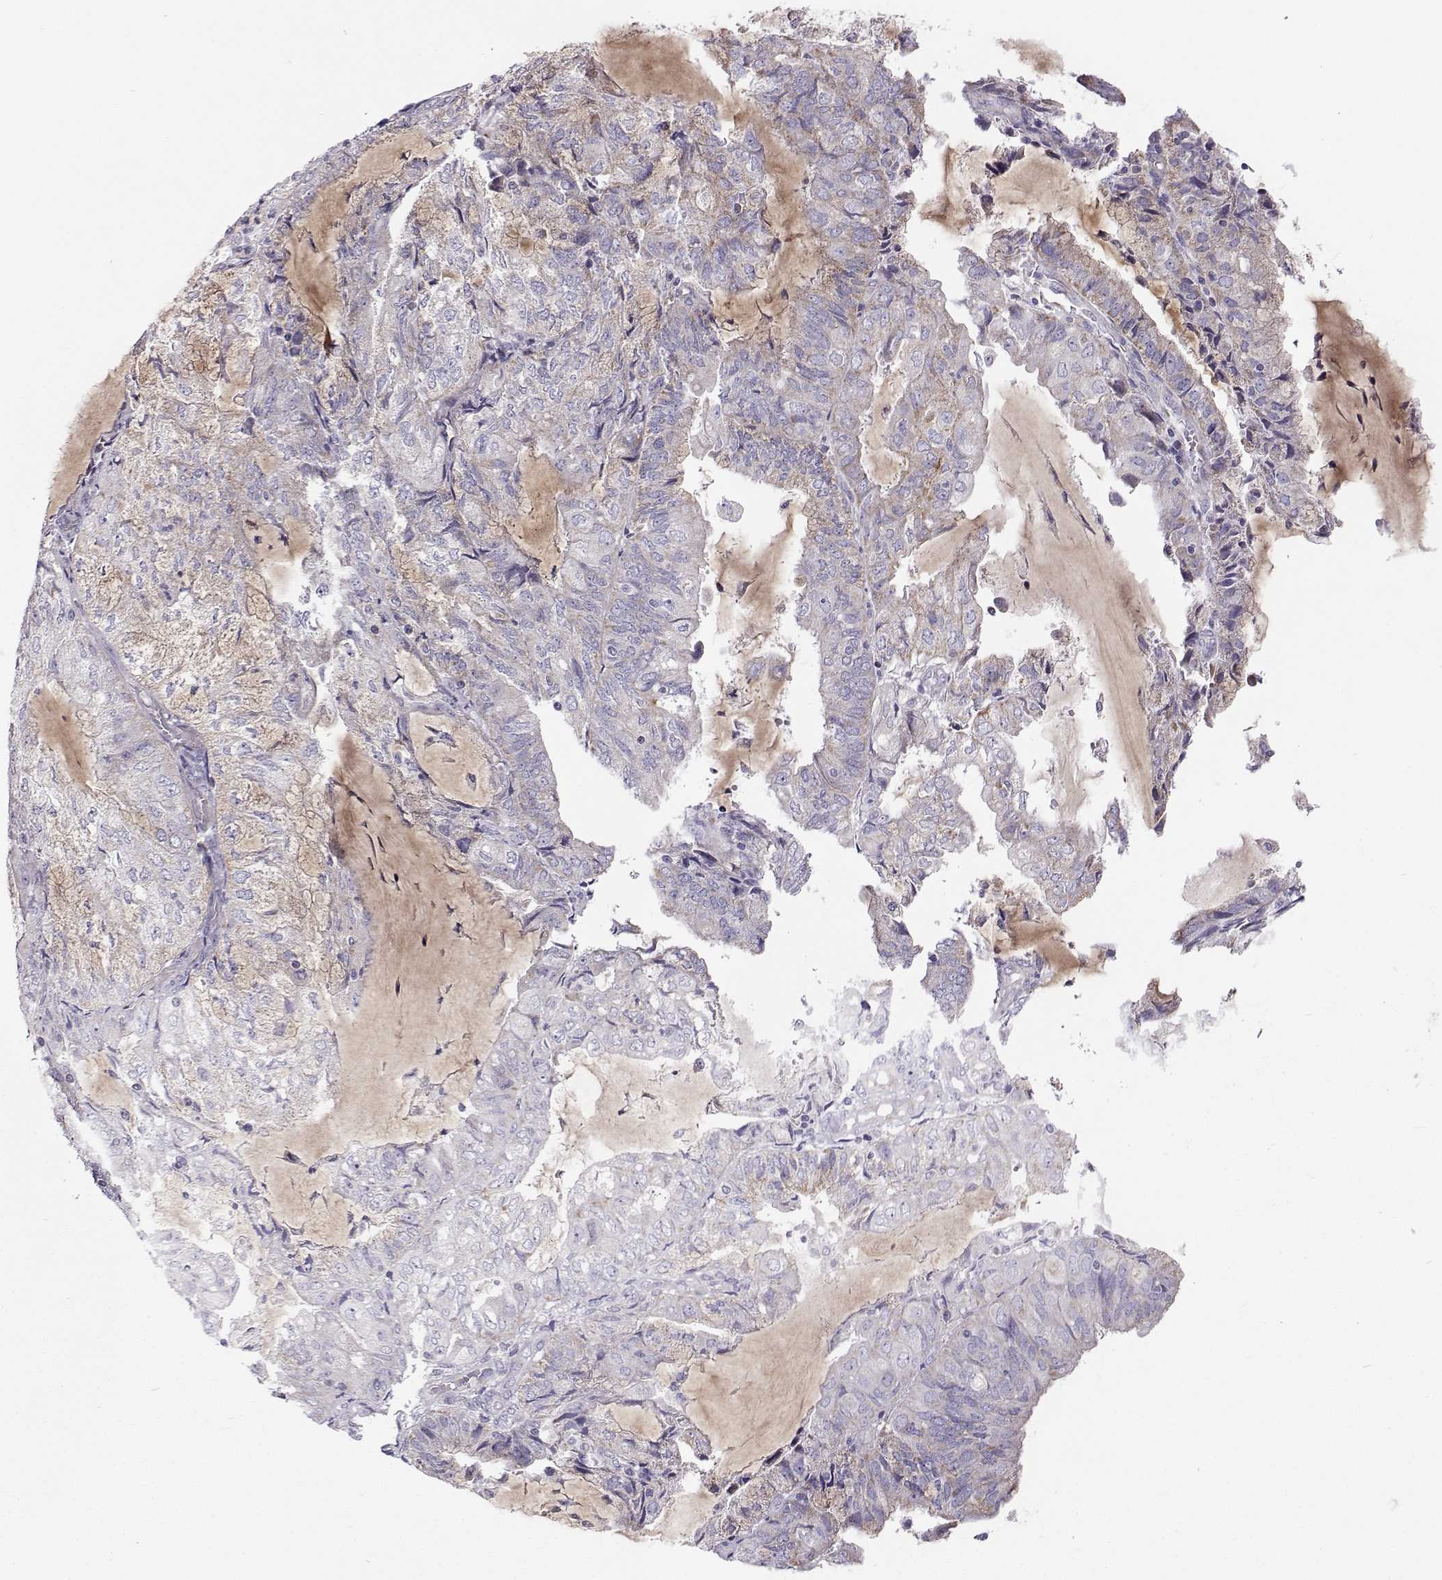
{"staining": {"intensity": "weak", "quantity": "<25%", "location": "cytoplasmic/membranous"}, "tissue": "endometrial cancer", "cell_type": "Tumor cells", "image_type": "cancer", "snomed": [{"axis": "morphology", "description": "Adenocarcinoma, NOS"}, {"axis": "topography", "description": "Endometrium"}], "caption": "Tumor cells show no significant expression in endometrial cancer.", "gene": "CLN6", "patient": {"sex": "female", "age": 81}}